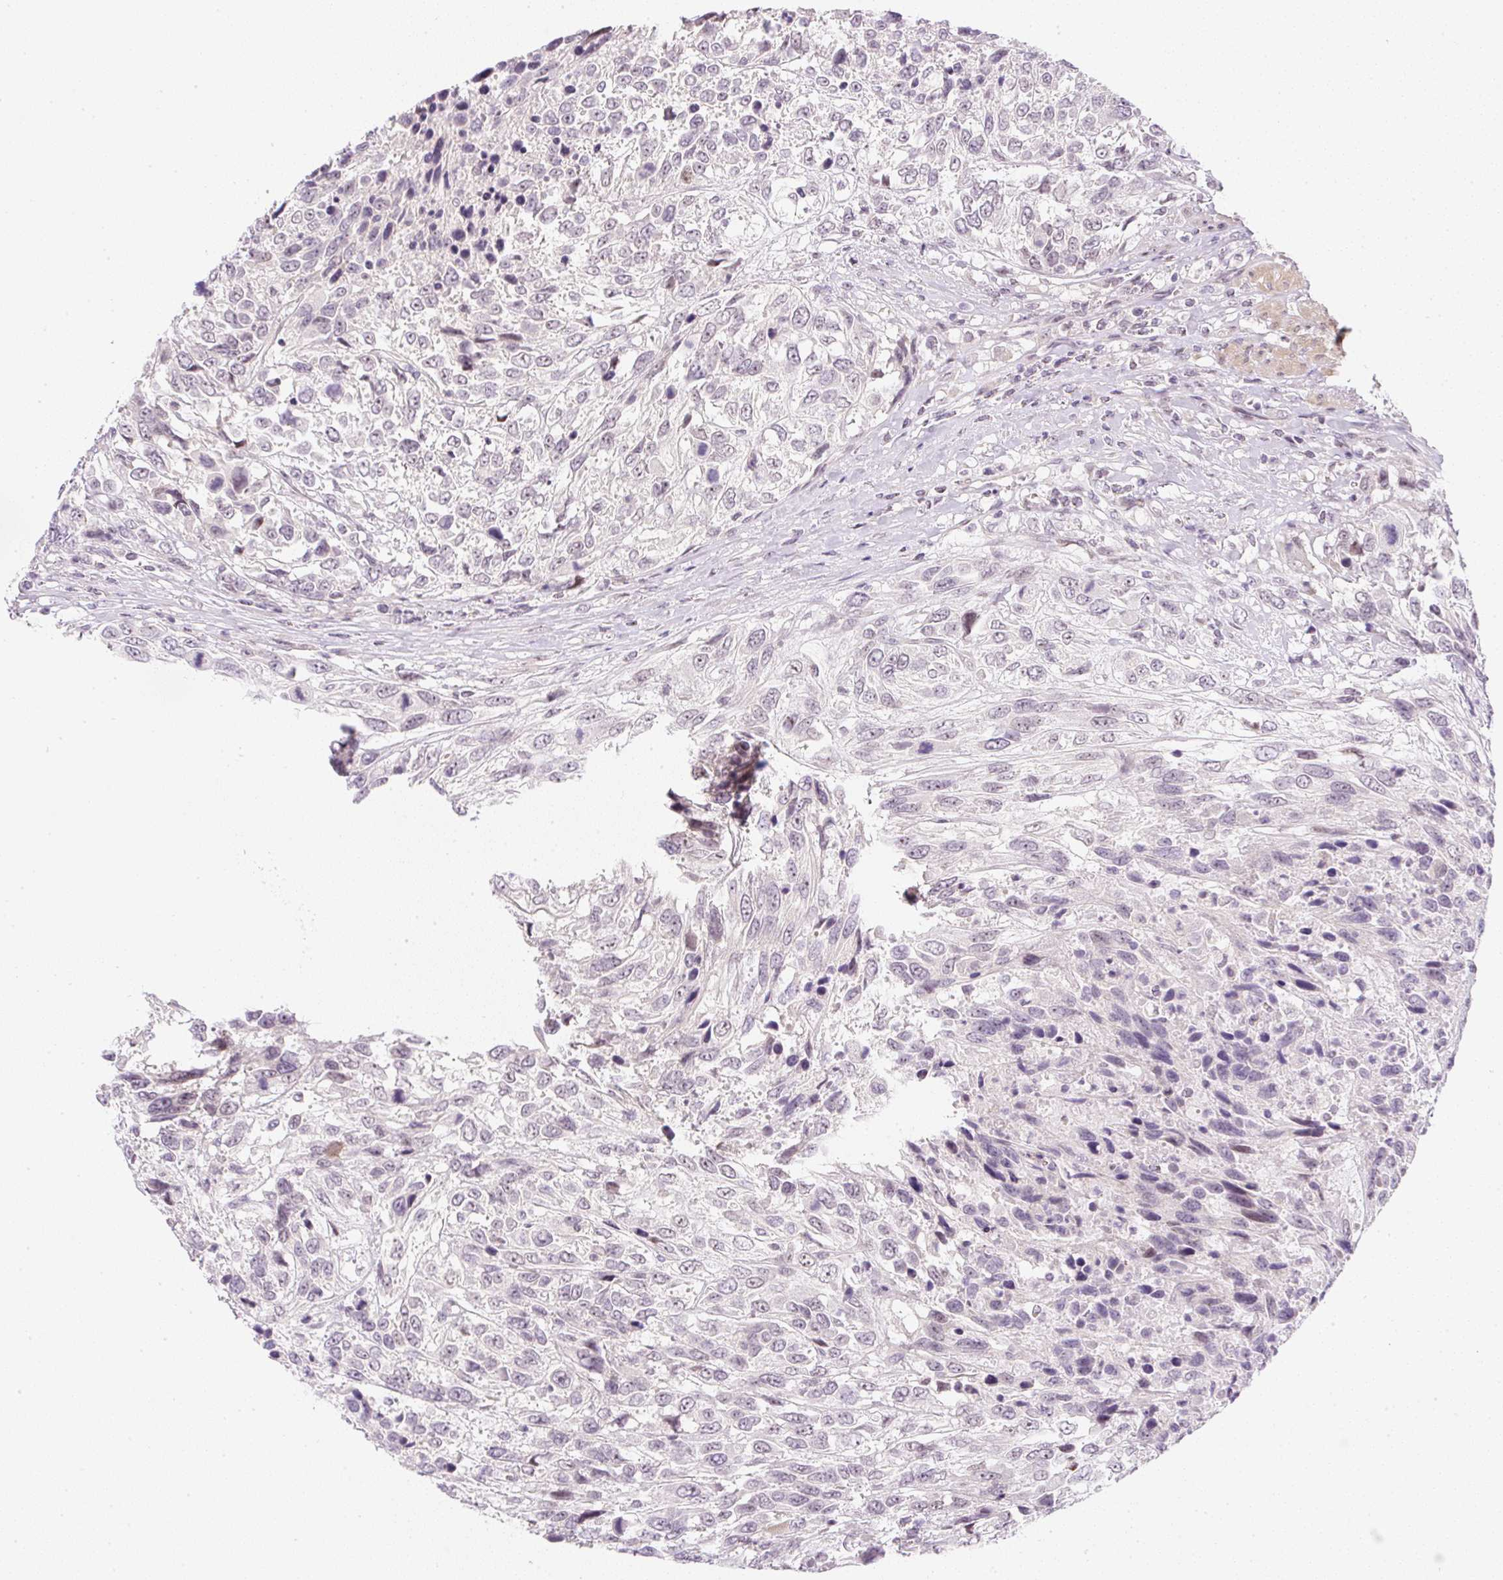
{"staining": {"intensity": "weak", "quantity": "25%-75%", "location": "nuclear"}, "tissue": "urothelial cancer", "cell_type": "Tumor cells", "image_type": "cancer", "snomed": [{"axis": "morphology", "description": "Urothelial carcinoma, High grade"}, {"axis": "topography", "description": "Urinary bladder"}], "caption": "High-power microscopy captured an immunohistochemistry (IHC) histopathology image of urothelial cancer, revealing weak nuclear expression in approximately 25%-75% of tumor cells.", "gene": "DPPA4", "patient": {"sex": "female", "age": 70}}